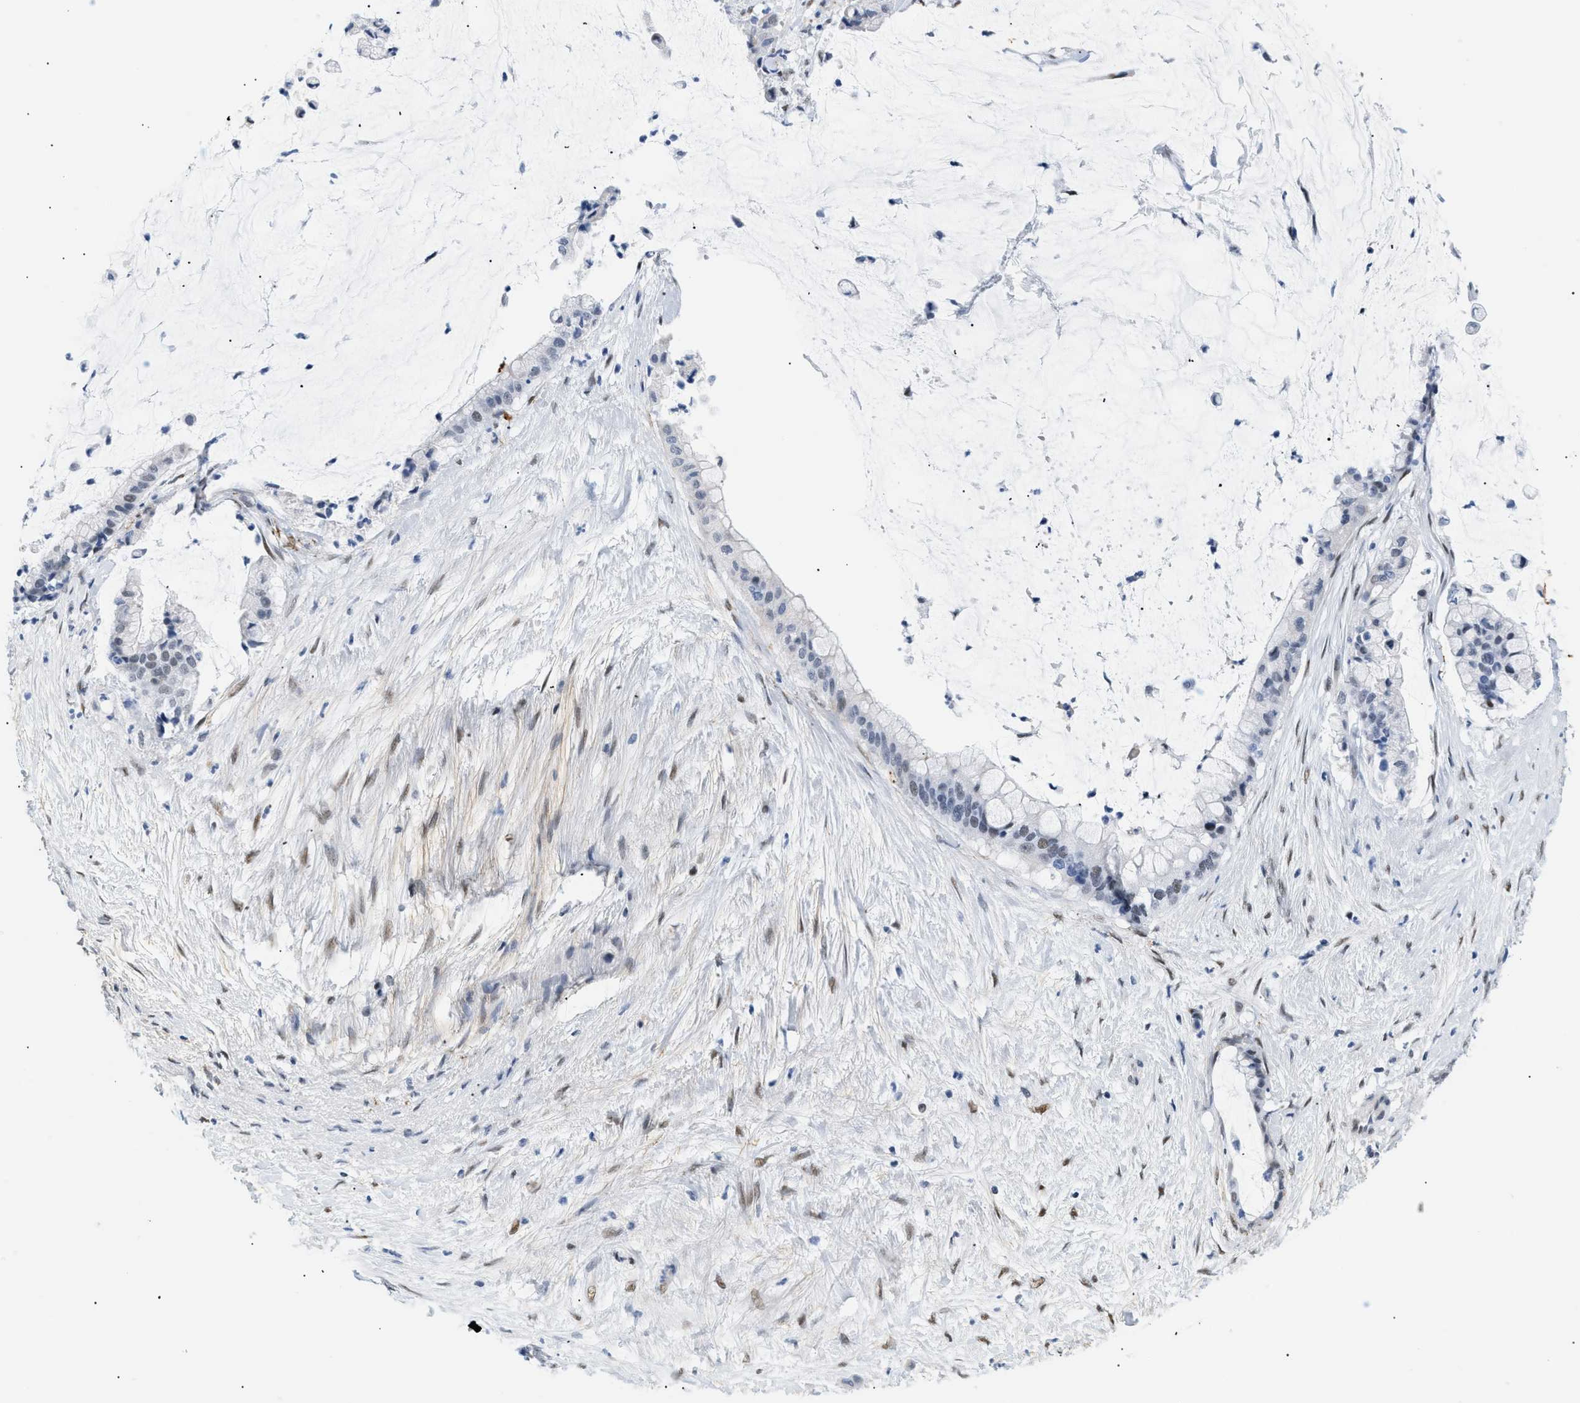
{"staining": {"intensity": "weak", "quantity": "<25%", "location": "nuclear"}, "tissue": "pancreatic cancer", "cell_type": "Tumor cells", "image_type": "cancer", "snomed": [{"axis": "morphology", "description": "Adenocarcinoma, NOS"}, {"axis": "topography", "description": "Pancreas"}], "caption": "Immunohistochemical staining of pancreatic cancer displays no significant staining in tumor cells. The staining was performed using DAB (3,3'-diaminobenzidine) to visualize the protein expression in brown, while the nuclei were stained in blue with hematoxylin (Magnification: 20x).", "gene": "ELN", "patient": {"sex": "male", "age": 41}}